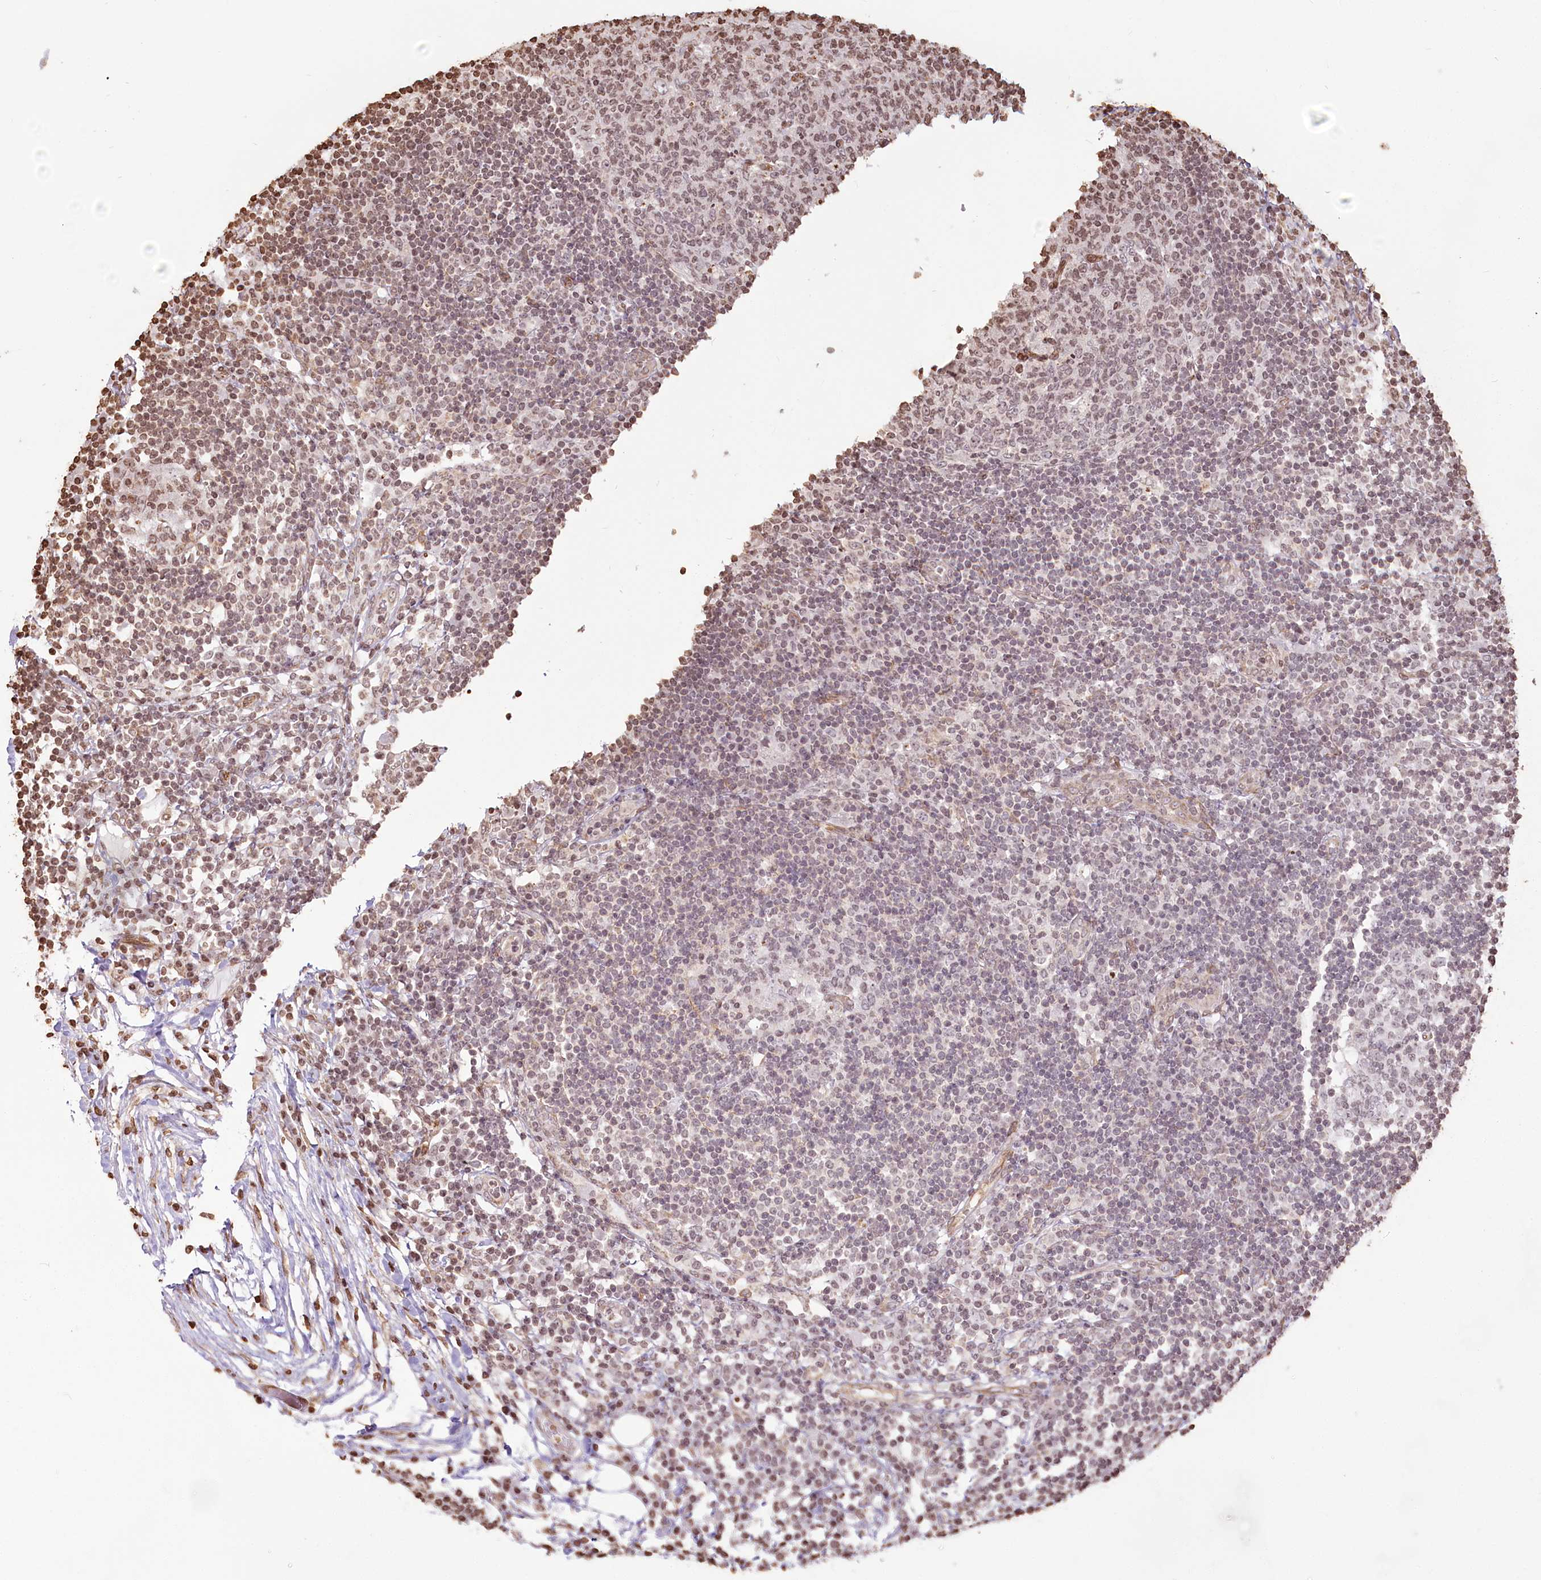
{"staining": {"intensity": "moderate", "quantity": "<25%", "location": "nuclear"}, "tissue": "lymph node", "cell_type": "Germinal center cells", "image_type": "normal", "snomed": [{"axis": "morphology", "description": "Normal tissue, NOS"}, {"axis": "topography", "description": "Lymph node"}], "caption": "Protein expression analysis of normal lymph node exhibits moderate nuclear positivity in about <25% of germinal center cells. Nuclei are stained in blue.", "gene": "FAM13A", "patient": {"sex": "female", "age": 53}}